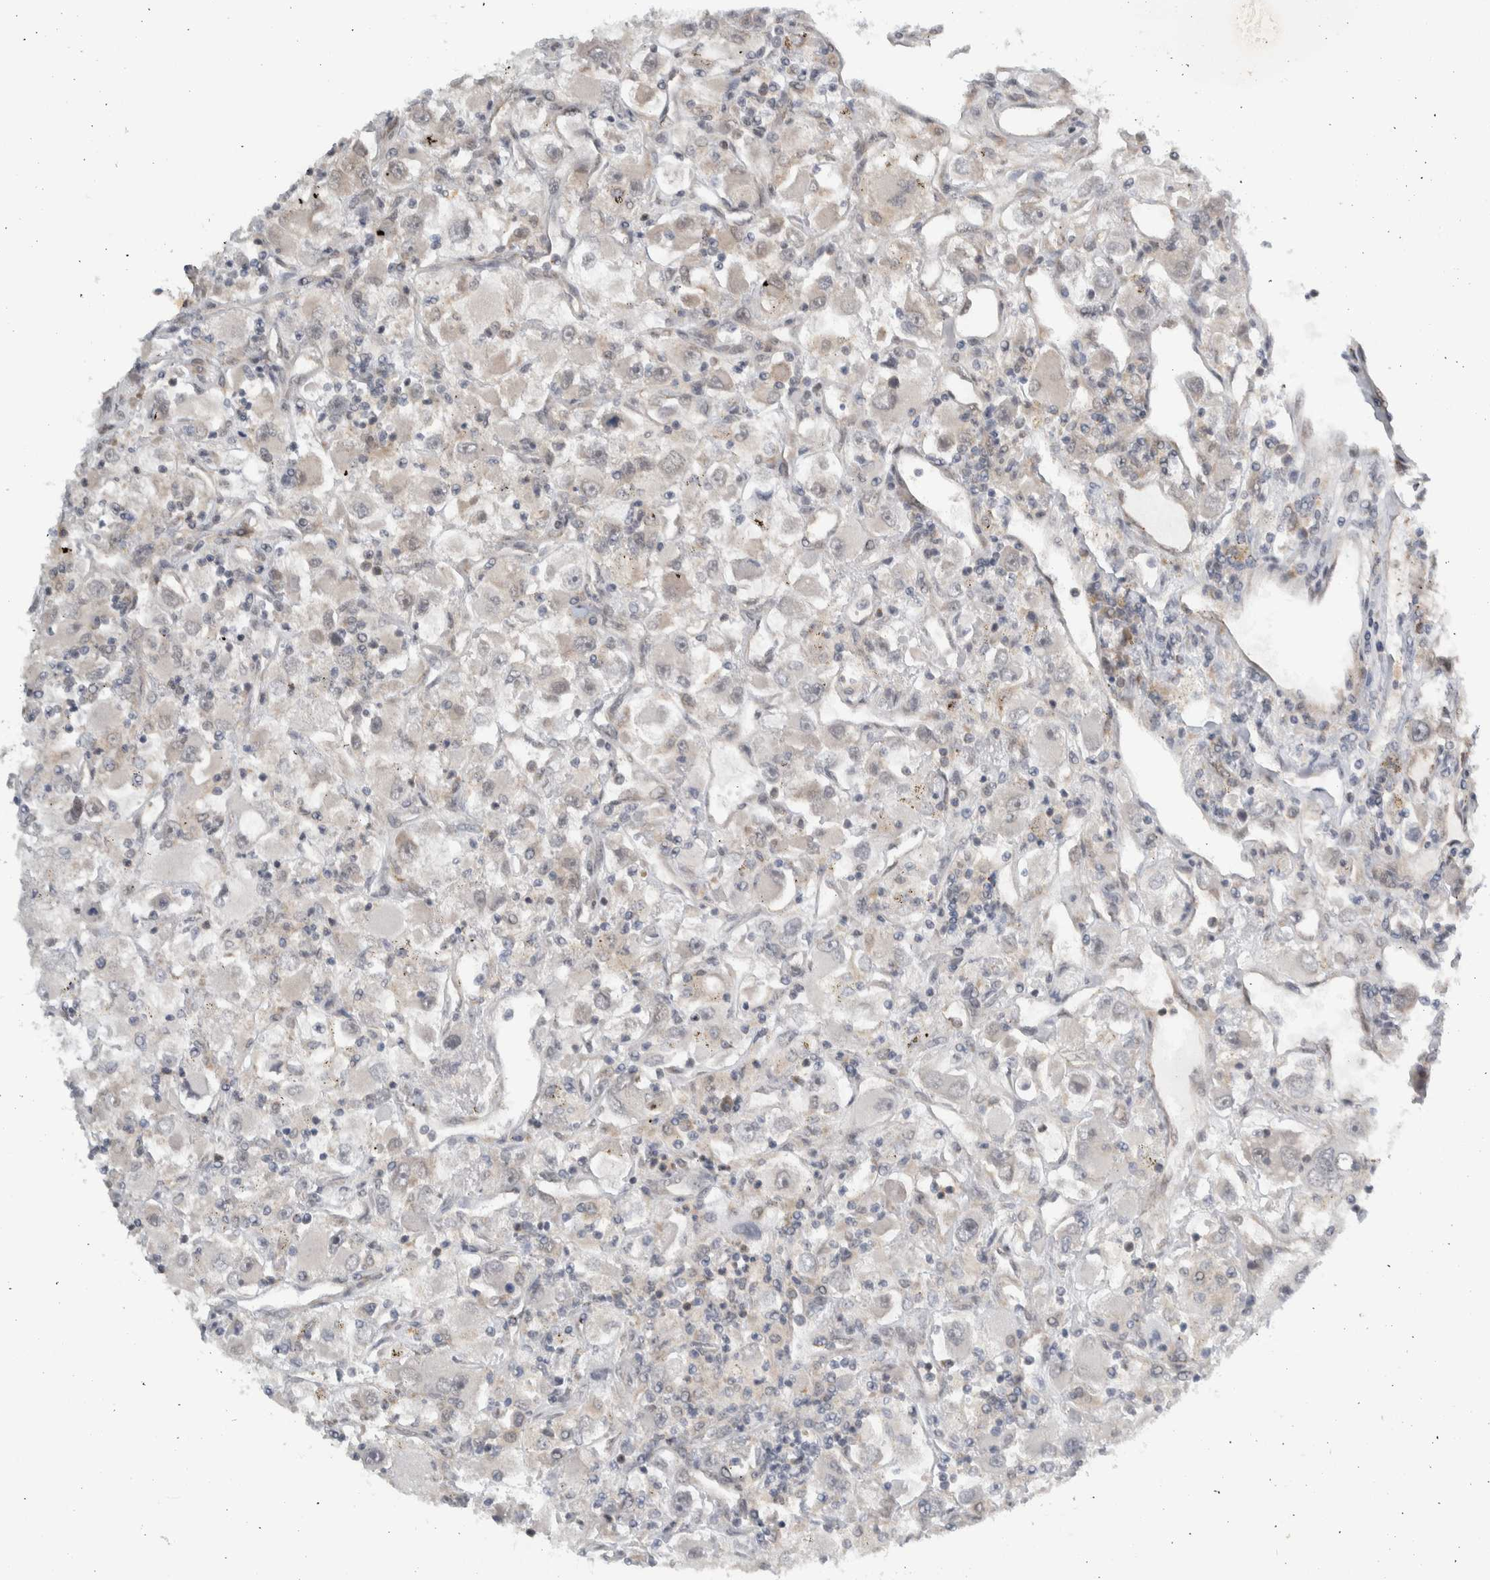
{"staining": {"intensity": "weak", "quantity": "<25%", "location": "cytoplasmic/membranous"}, "tissue": "renal cancer", "cell_type": "Tumor cells", "image_type": "cancer", "snomed": [{"axis": "morphology", "description": "Adenocarcinoma, NOS"}, {"axis": "topography", "description": "Kidney"}], "caption": "Tumor cells are negative for protein expression in human renal cancer (adenocarcinoma).", "gene": "CCDC43", "patient": {"sex": "female", "age": 52}}